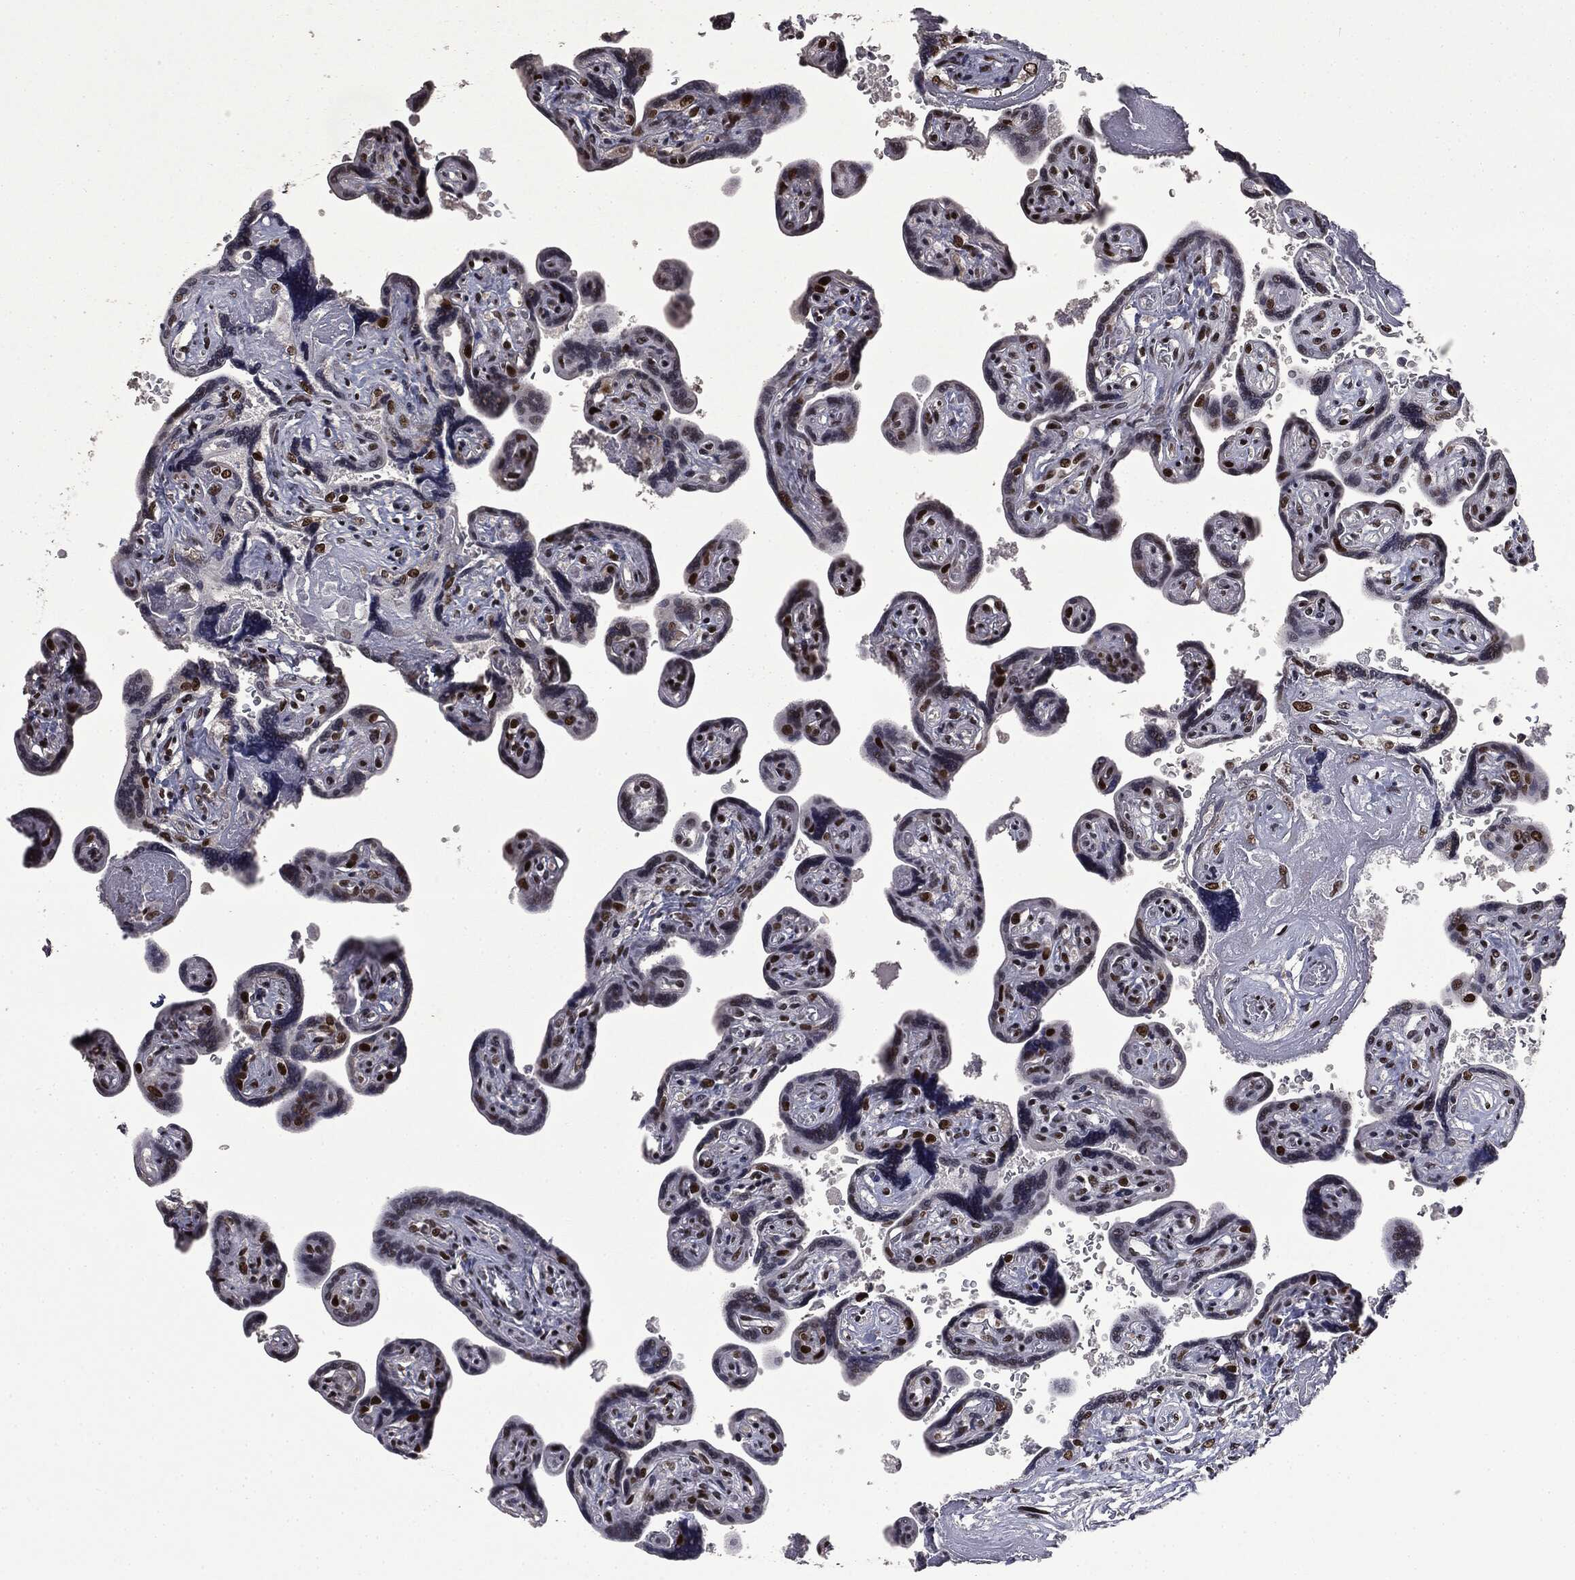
{"staining": {"intensity": "strong", "quantity": ">75%", "location": "nuclear"}, "tissue": "placenta", "cell_type": "Decidual cells", "image_type": "normal", "snomed": [{"axis": "morphology", "description": "Normal tissue, NOS"}, {"axis": "topography", "description": "Placenta"}], "caption": "Protein expression analysis of unremarkable human placenta reveals strong nuclear staining in about >75% of decidual cells. (brown staining indicates protein expression, while blue staining denotes nuclei).", "gene": "MSH2", "patient": {"sex": "female", "age": 32}}